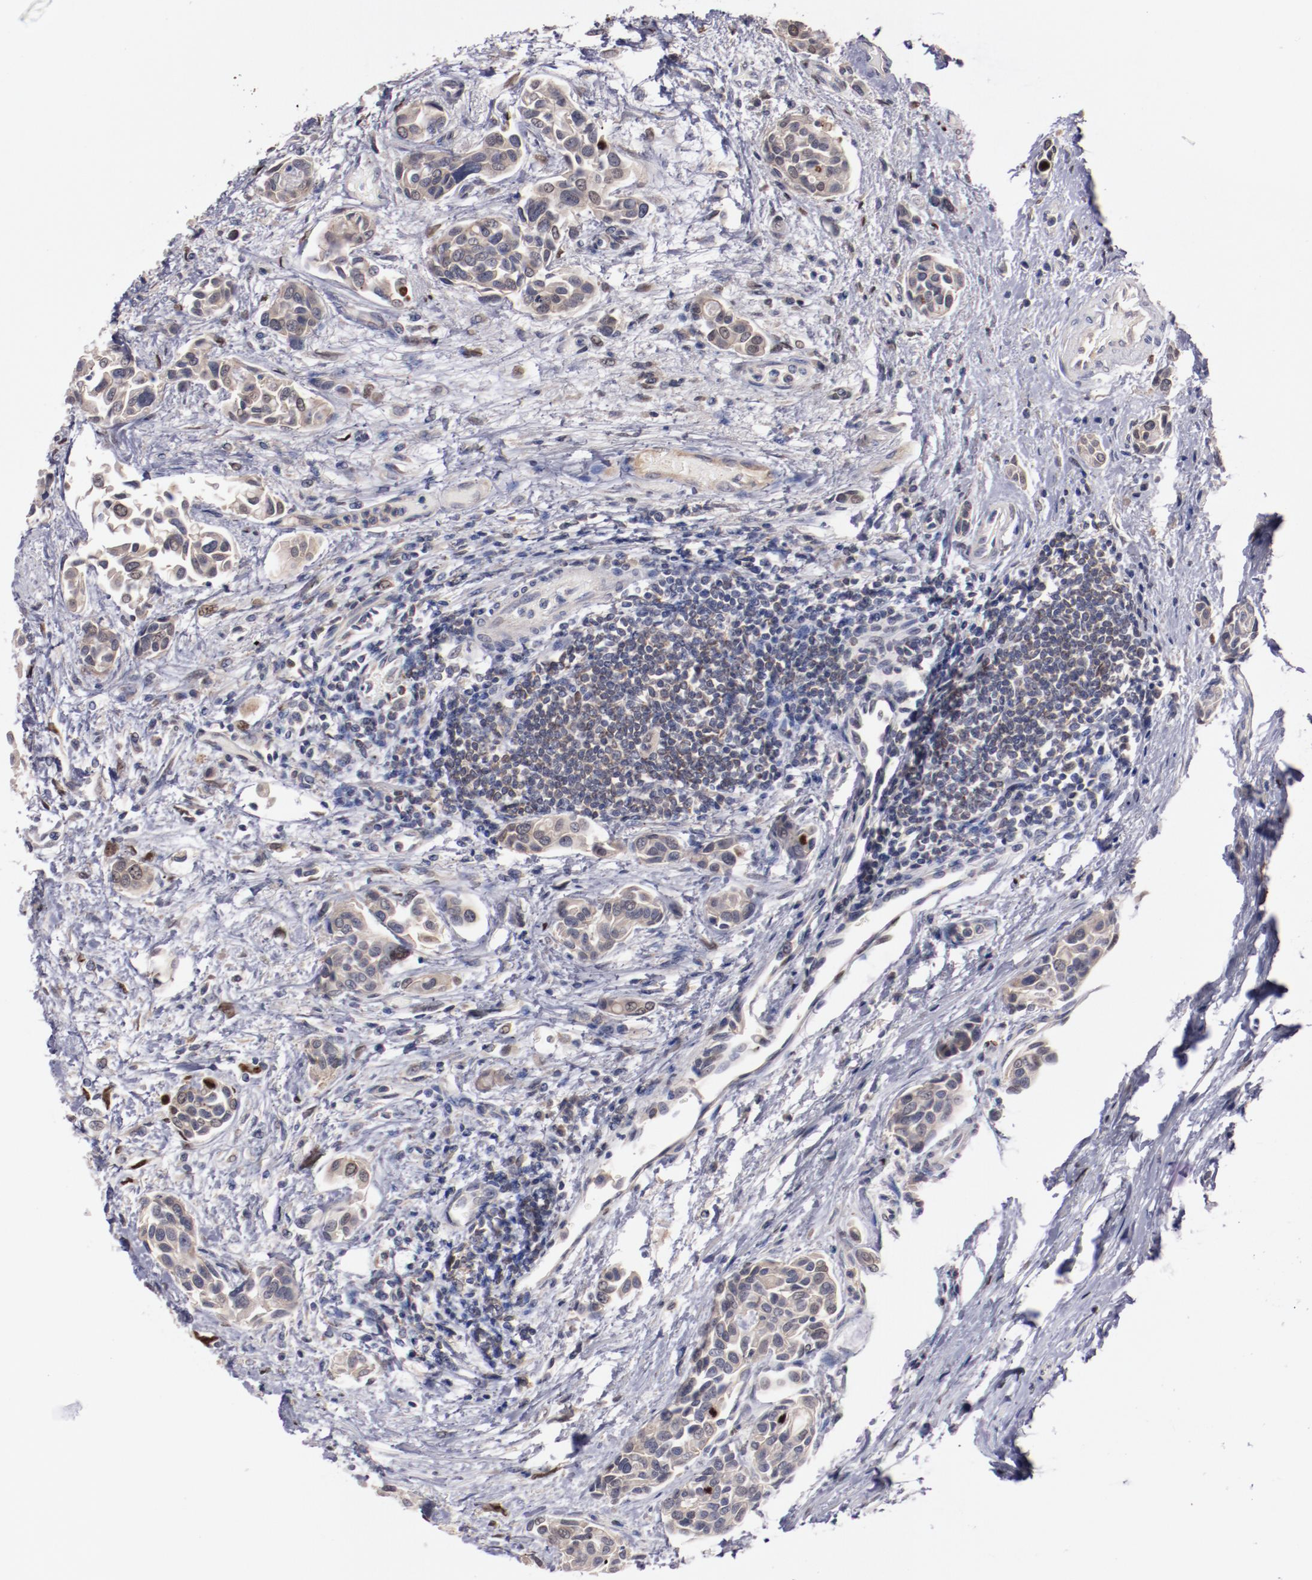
{"staining": {"intensity": "weak", "quantity": "25%-75%", "location": "cytoplasmic/membranous,nuclear"}, "tissue": "urothelial cancer", "cell_type": "Tumor cells", "image_type": "cancer", "snomed": [{"axis": "morphology", "description": "Urothelial carcinoma, High grade"}, {"axis": "topography", "description": "Urinary bladder"}], "caption": "Immunohistochemistry of urothelial cancer shows low levels of weak cytoplasmic/membranous and nuclear positivity in about 25%-75% of tumor cells. The protein is stained brown, and the nuclei are stained in blue (DAB IHC with brightfield microscopy, high magnification).", "gene": "FAM81A", "patient": {"sex": "male", "age": 78}}